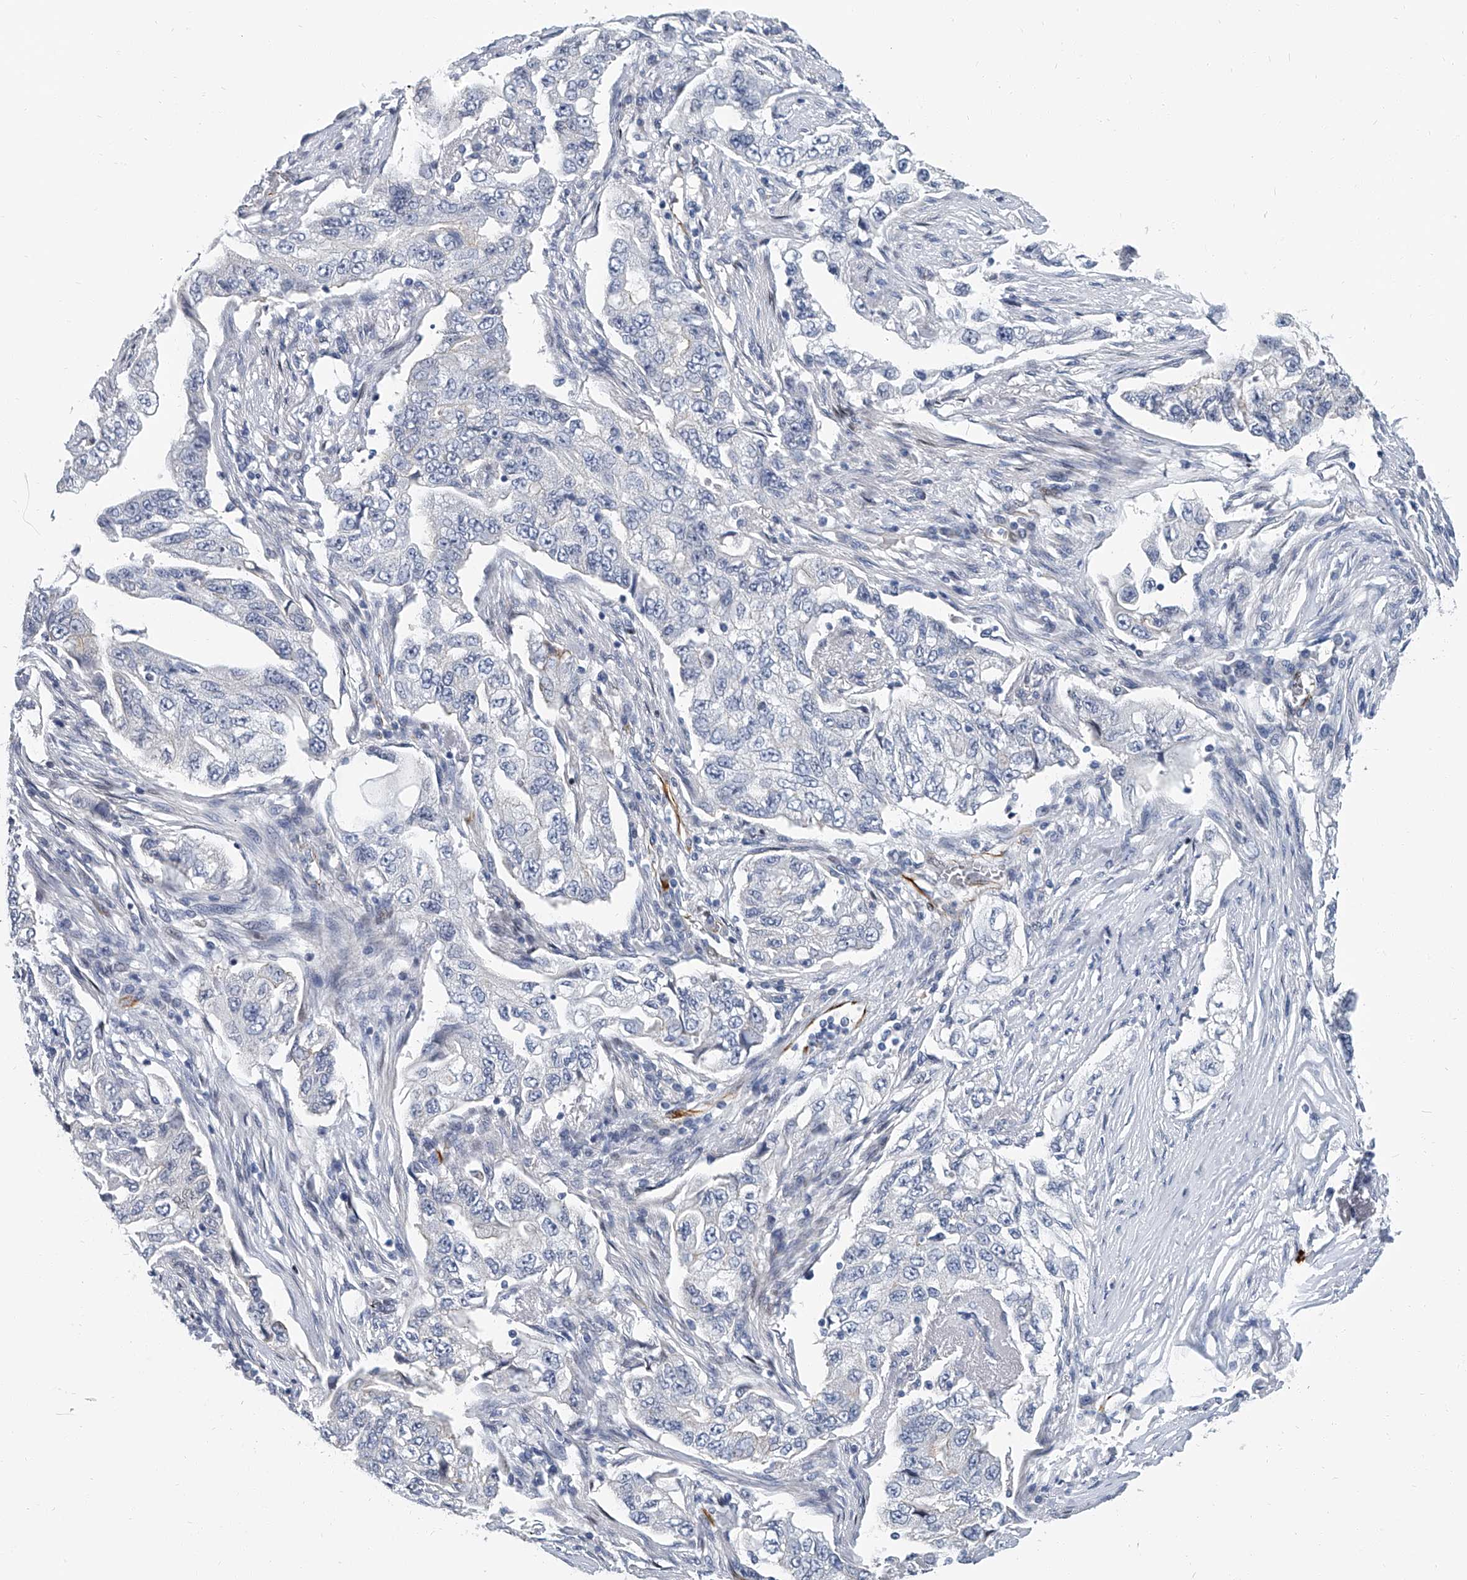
{"staining": {"intensity": "negative", "quantity": "none", "location": "none"}, "tissue": "lung cancer", "cell_type": "Tumor cells", "image_type": "cancer", "snomed": [{"axis": "morphology", "description": "Adenocarcinoma, NOS"}, {"axis": "topography", "description": "Lung"}], "caption": "DAB immunohistochemical staining of lung adenocarcinoma reveals no significant positivity in tumor cells. (DAB immunohistochemistry (IHC) with hematoxylin counter stain).", "gene": "KIRREL1", "patient": {"sex": "female", "age": 51}}